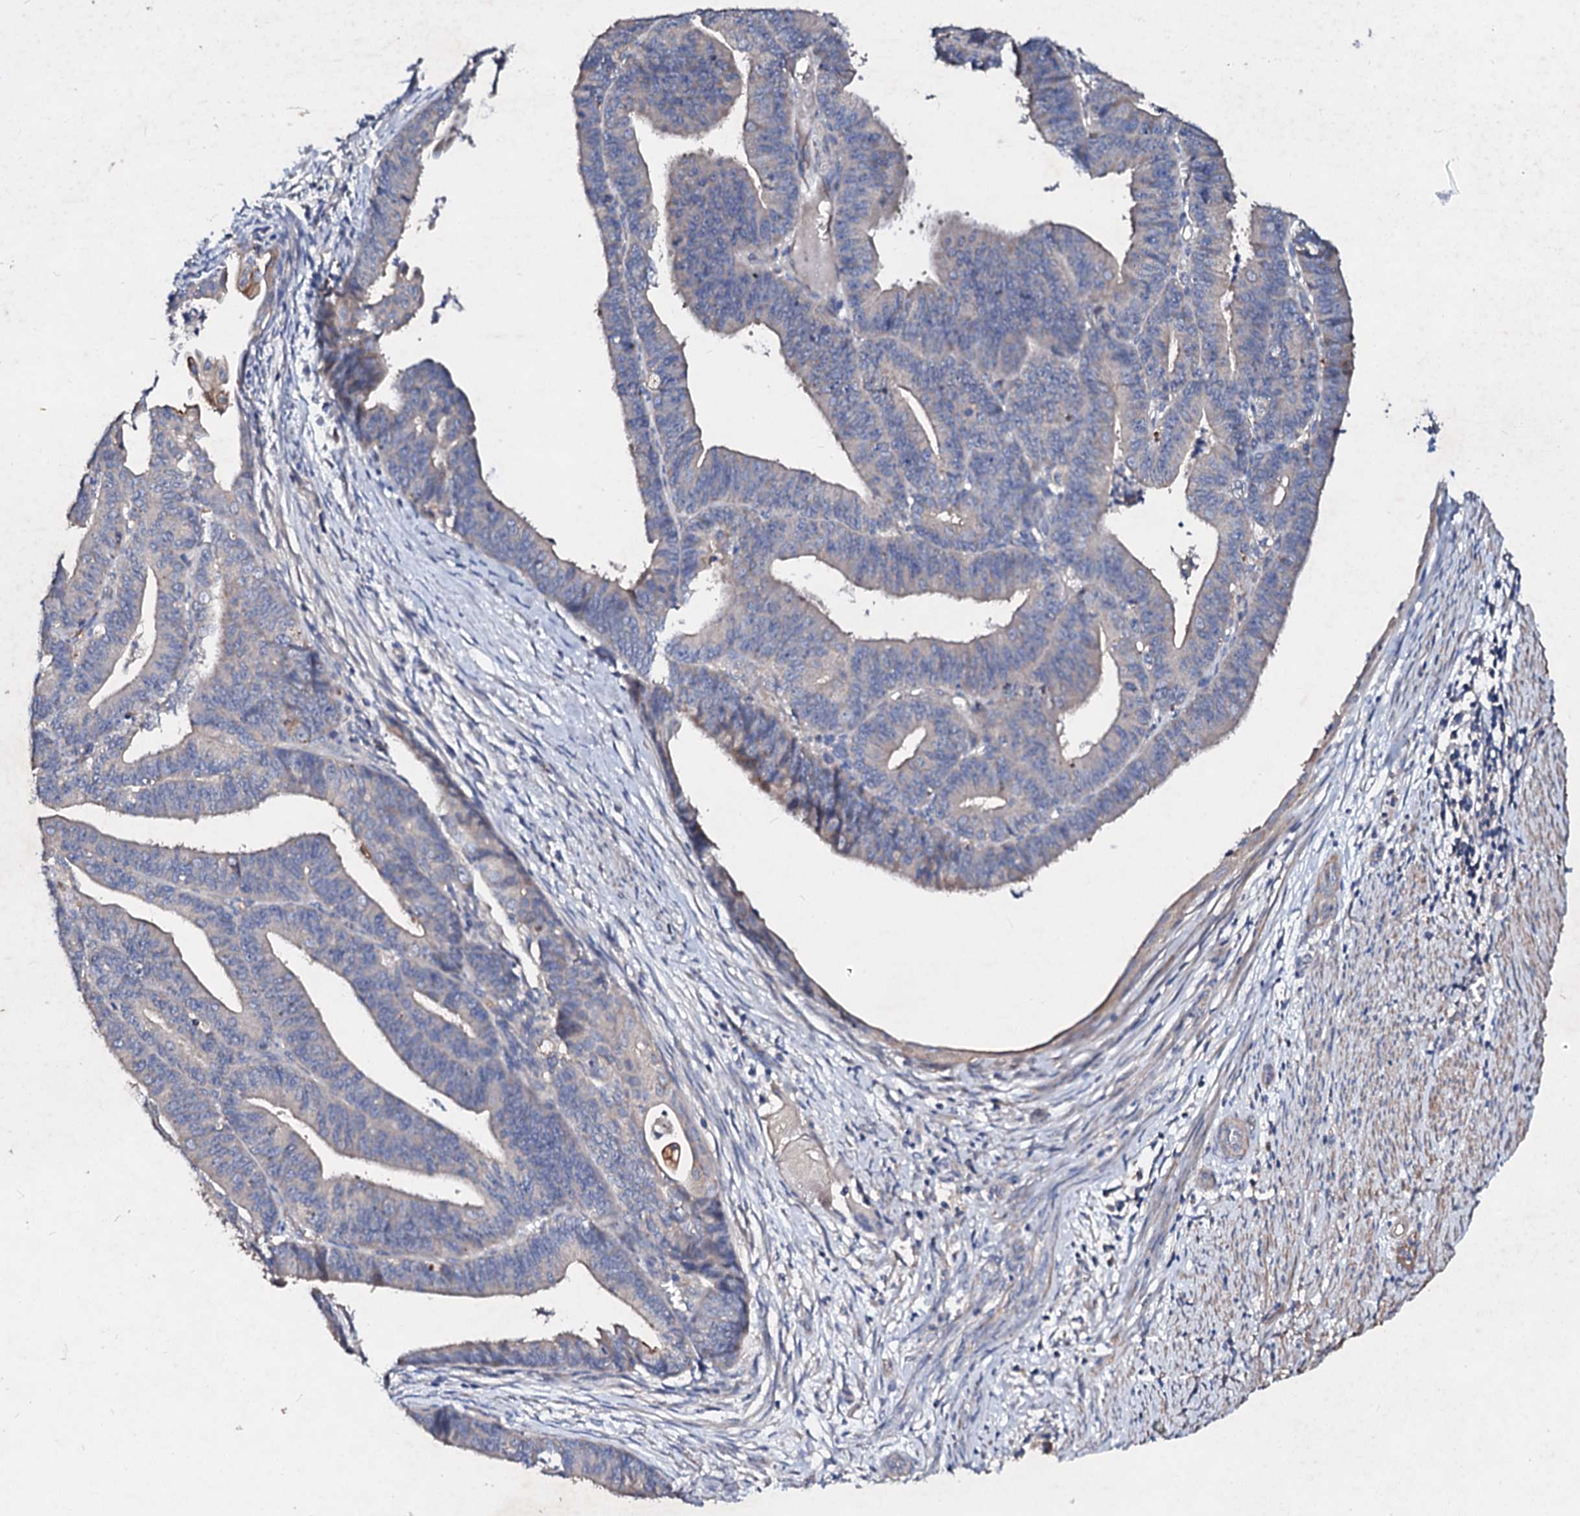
{"staining": {"intensity": "negative", "quantity": "none", "location": "none"}, "tissue": "endometrial cancer", "cell_type": "Tumor cells", "image_type": "cancer", "snomed": [{"axis": "morphology", "description": "Adenocarcinoma, NOS"}, {"axis": "topography", "description": "Endometrium"}], "caption": "This histopathology image is of endometrial adenocarcinoma stained with immunohistochemistry (IHC) to label a protein in brown with the nuclei are counter-stained blue. There is no staining in tumor cells.", "gene": "FIBIN", "patient": {"sex": "female", "age": 73}}